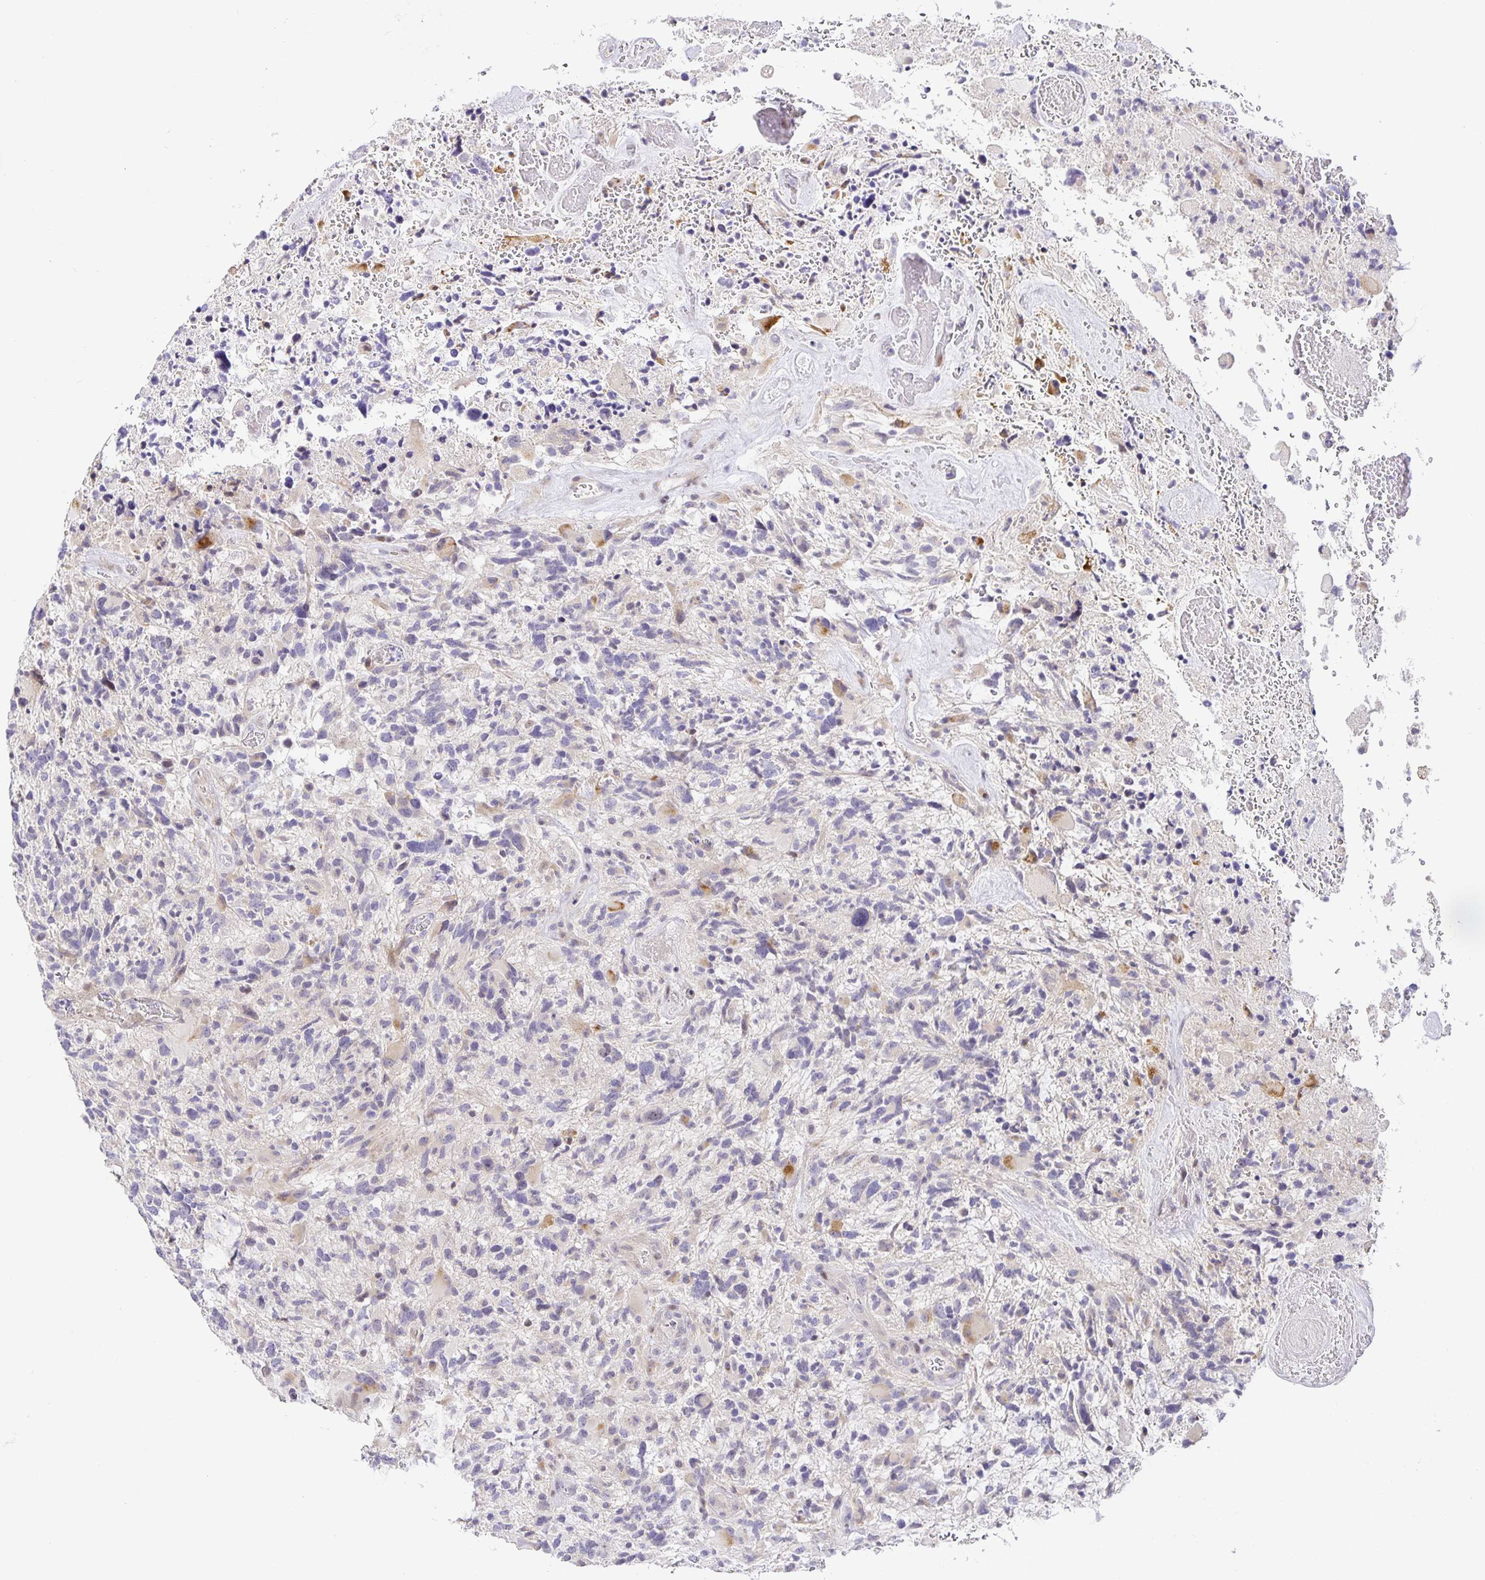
{"staining": {"intensity": "negative", "quantity": "none", "location": "none"}, "tissue": "glioma", "cell_type": "Tumor cells", "image_type": "cancer", "snomed": [{"axis": "morphology", "description": "Glioma, malignant, High grade"}, {"axis": "topography", "description": "Brain"}], "caption": "Histopathology image shows no significant protein expression in tumor cells of malignant high-grade glioma.", "gene": "TJP3", "patient": {"sex": "female", "age": 71}}